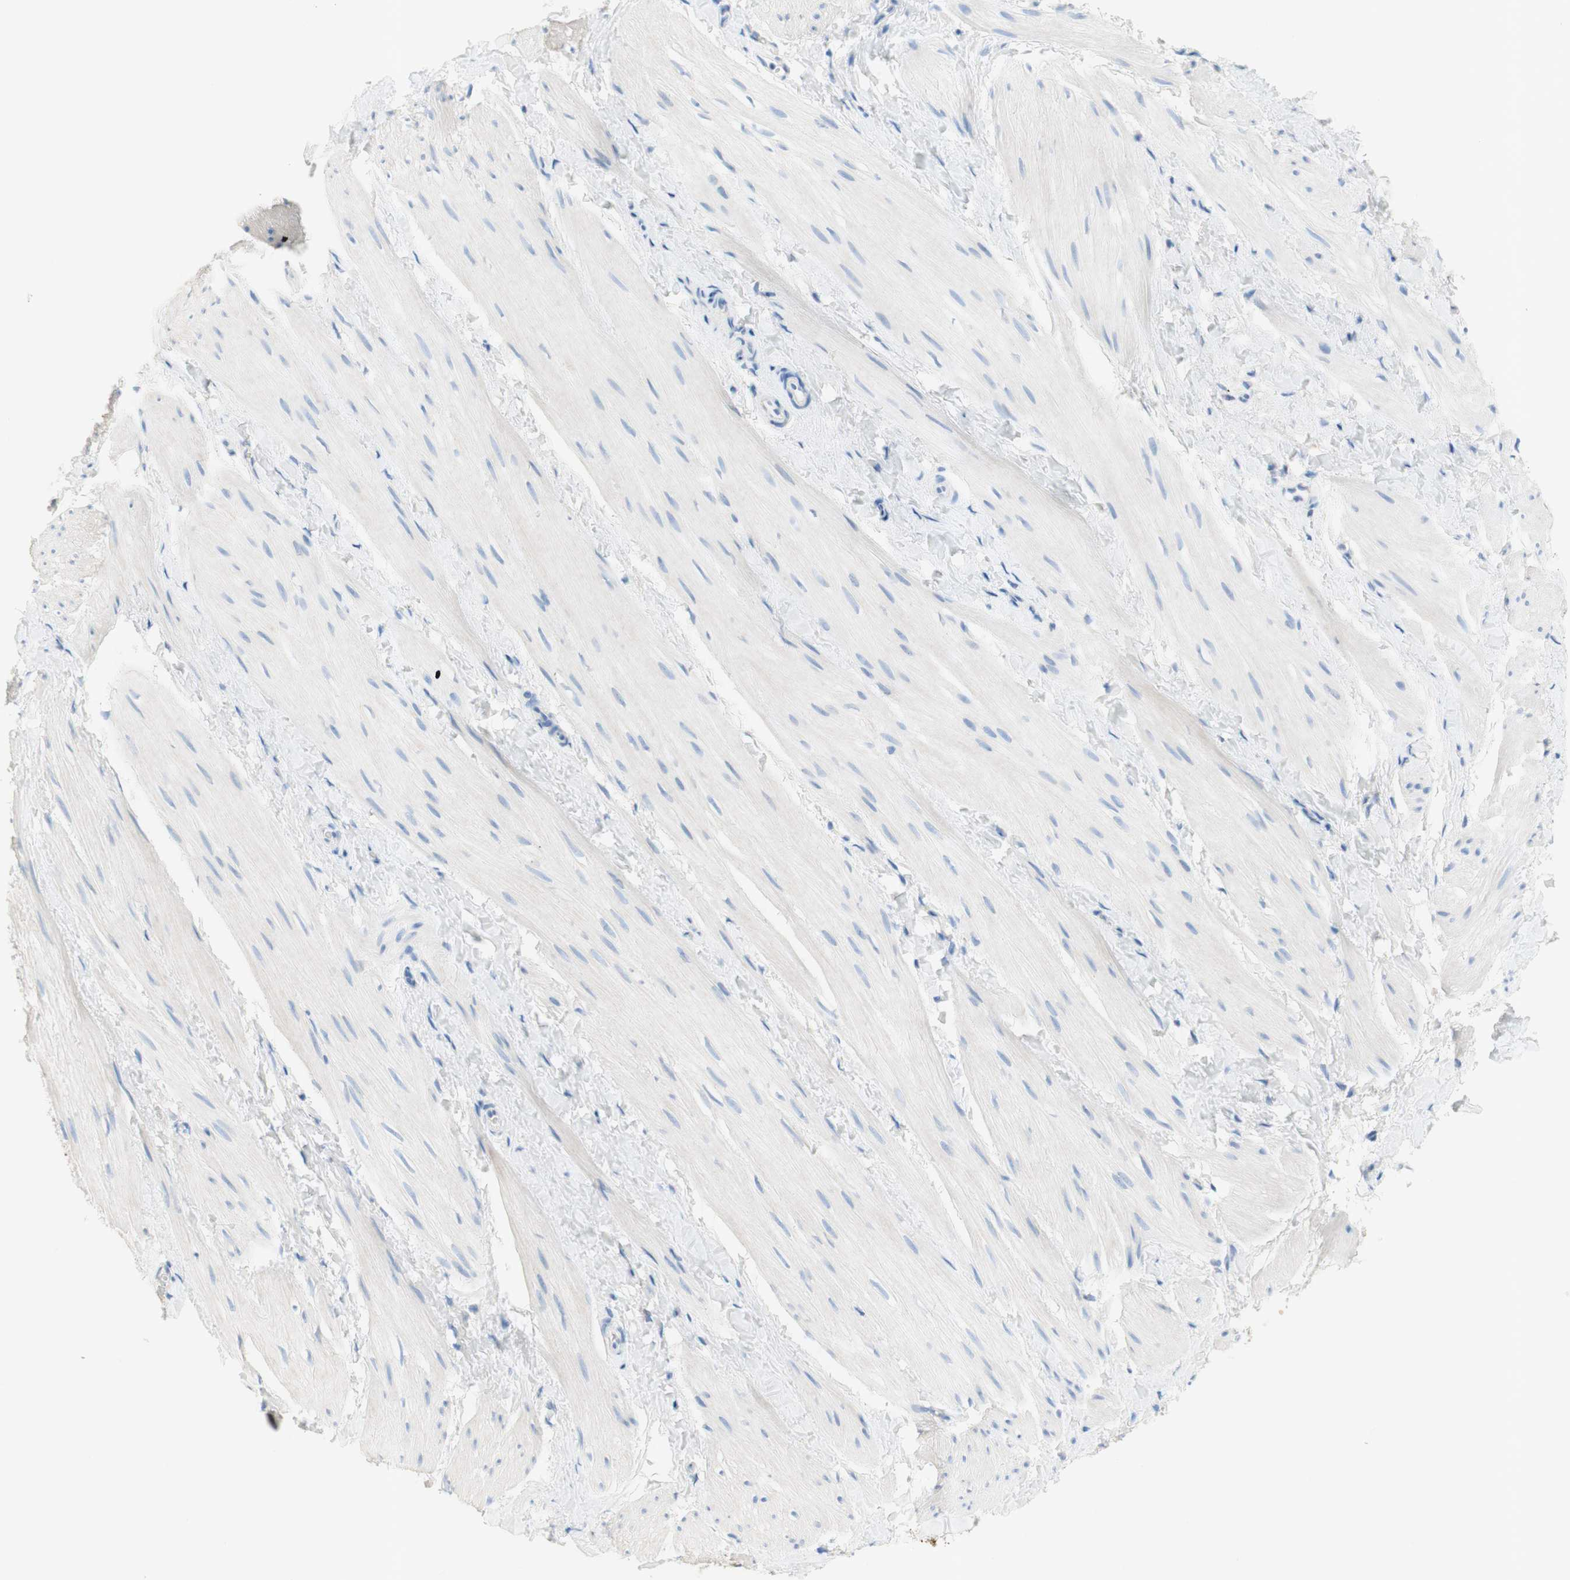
{"staining": {"intensity": "negative", "quantity": "none", "location": "none"}, "tissue": "smooth muscle", "cell_type": "Smooth muscle cells", "image_type": "normal", "snomed": [{"axis": "morphology", "description": "Normal tissue, NOS"}, {"axis": "topography", "description": "Smooth muscle"}], "caption": "Protein analysis of normal smooth muscle shows no significant expression in smooth muscle cells. (DAB (3,3'-diaminobenzidine) immunohistochemistry with hematoxylin counter stain).", "gene": "POLR2J3", "patient": {"sex": "male", "age": 16}}